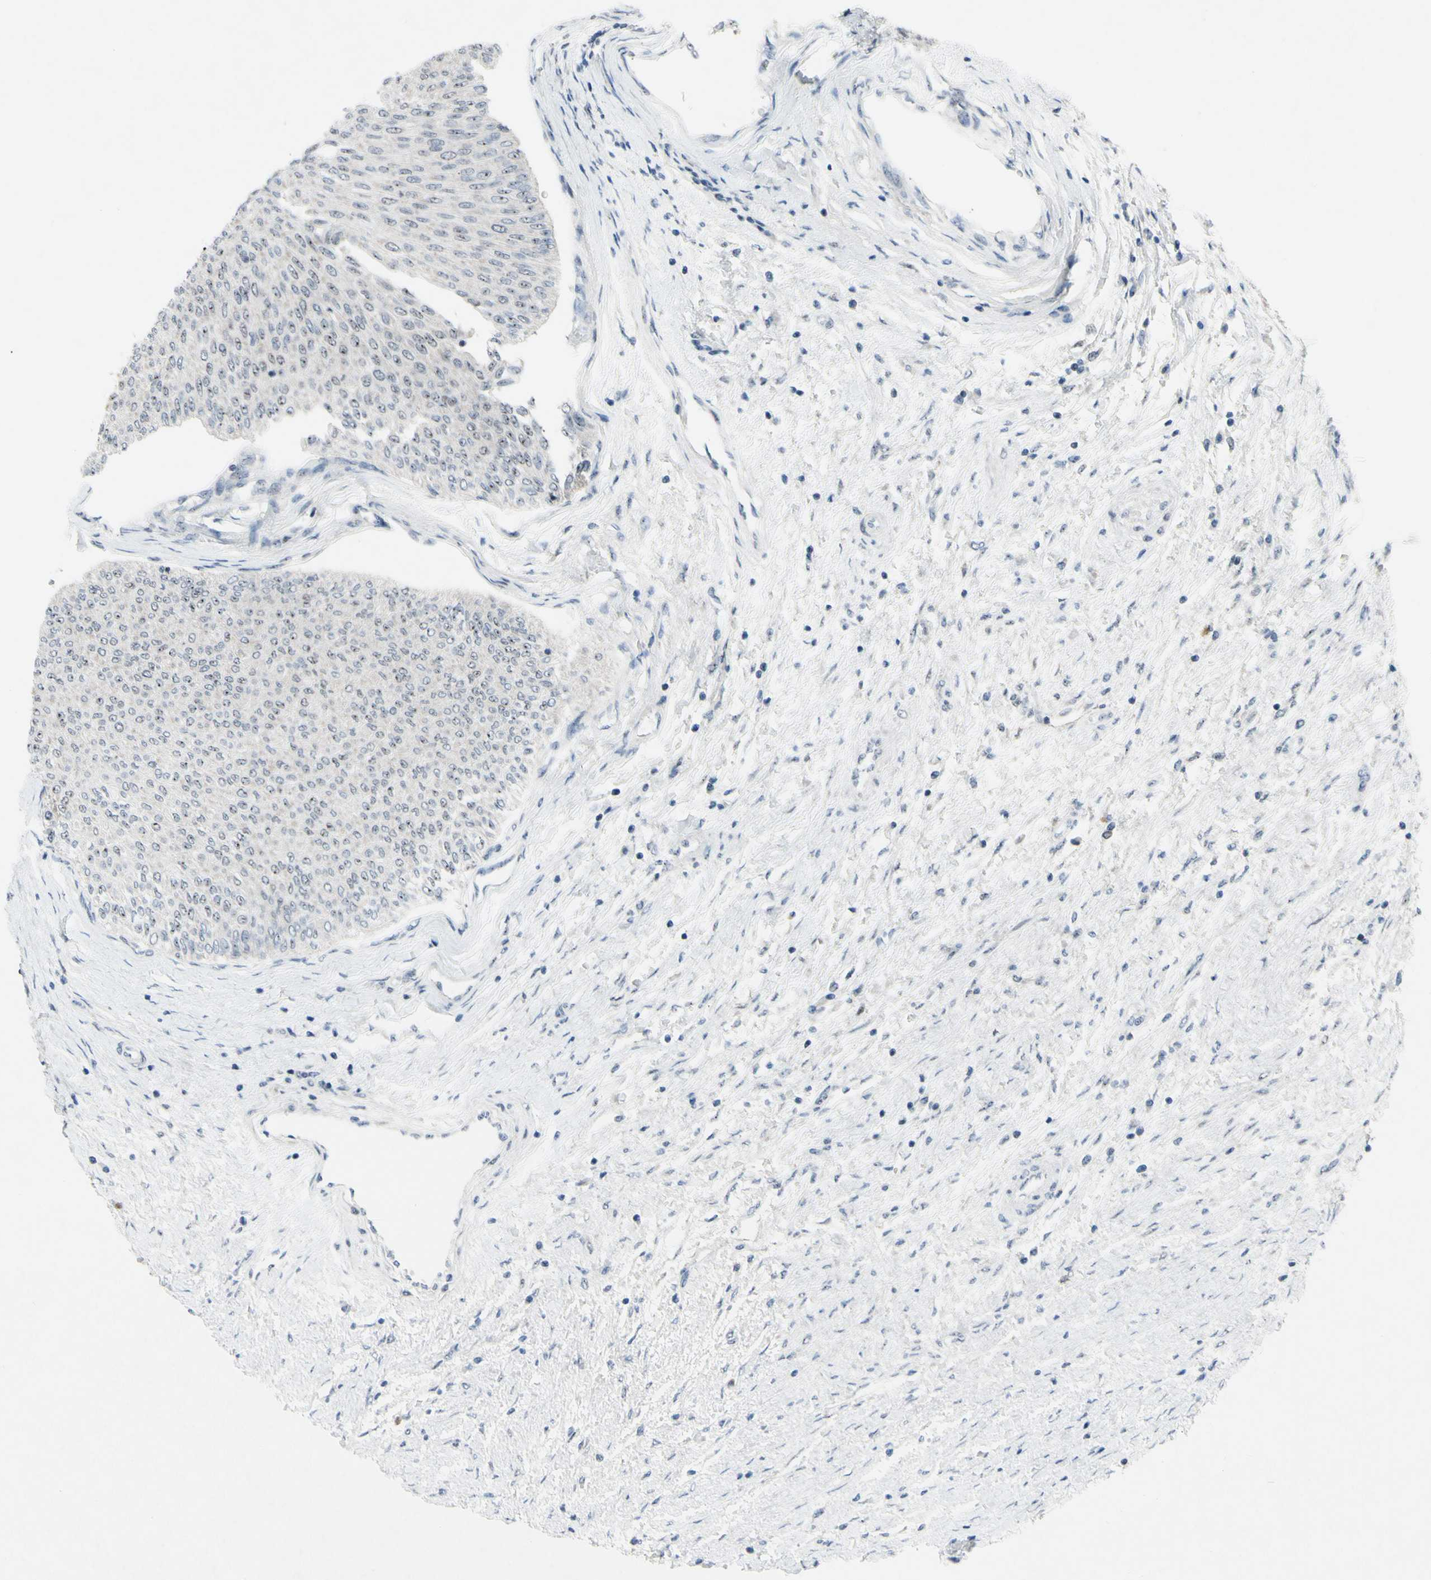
{"staining": {"intensity": "negative", "quantity": "none", "location": "none"}, "tissue": "urothelial cancer", "cell_type": "Tumor cells", "image_type": "cancer", "snomed": [{"axis": "morphology", "description": "Urothelial carcinoma, Low grade"}, {"axis": "topography", "description": "Urinary bladder"}], "caption": "A histopathology image of human low-grade urothelial carcinoma is negative for staining in tumor cells.", "gene": "POLR1A", "patient": {"sex": "male", "age": 78}}